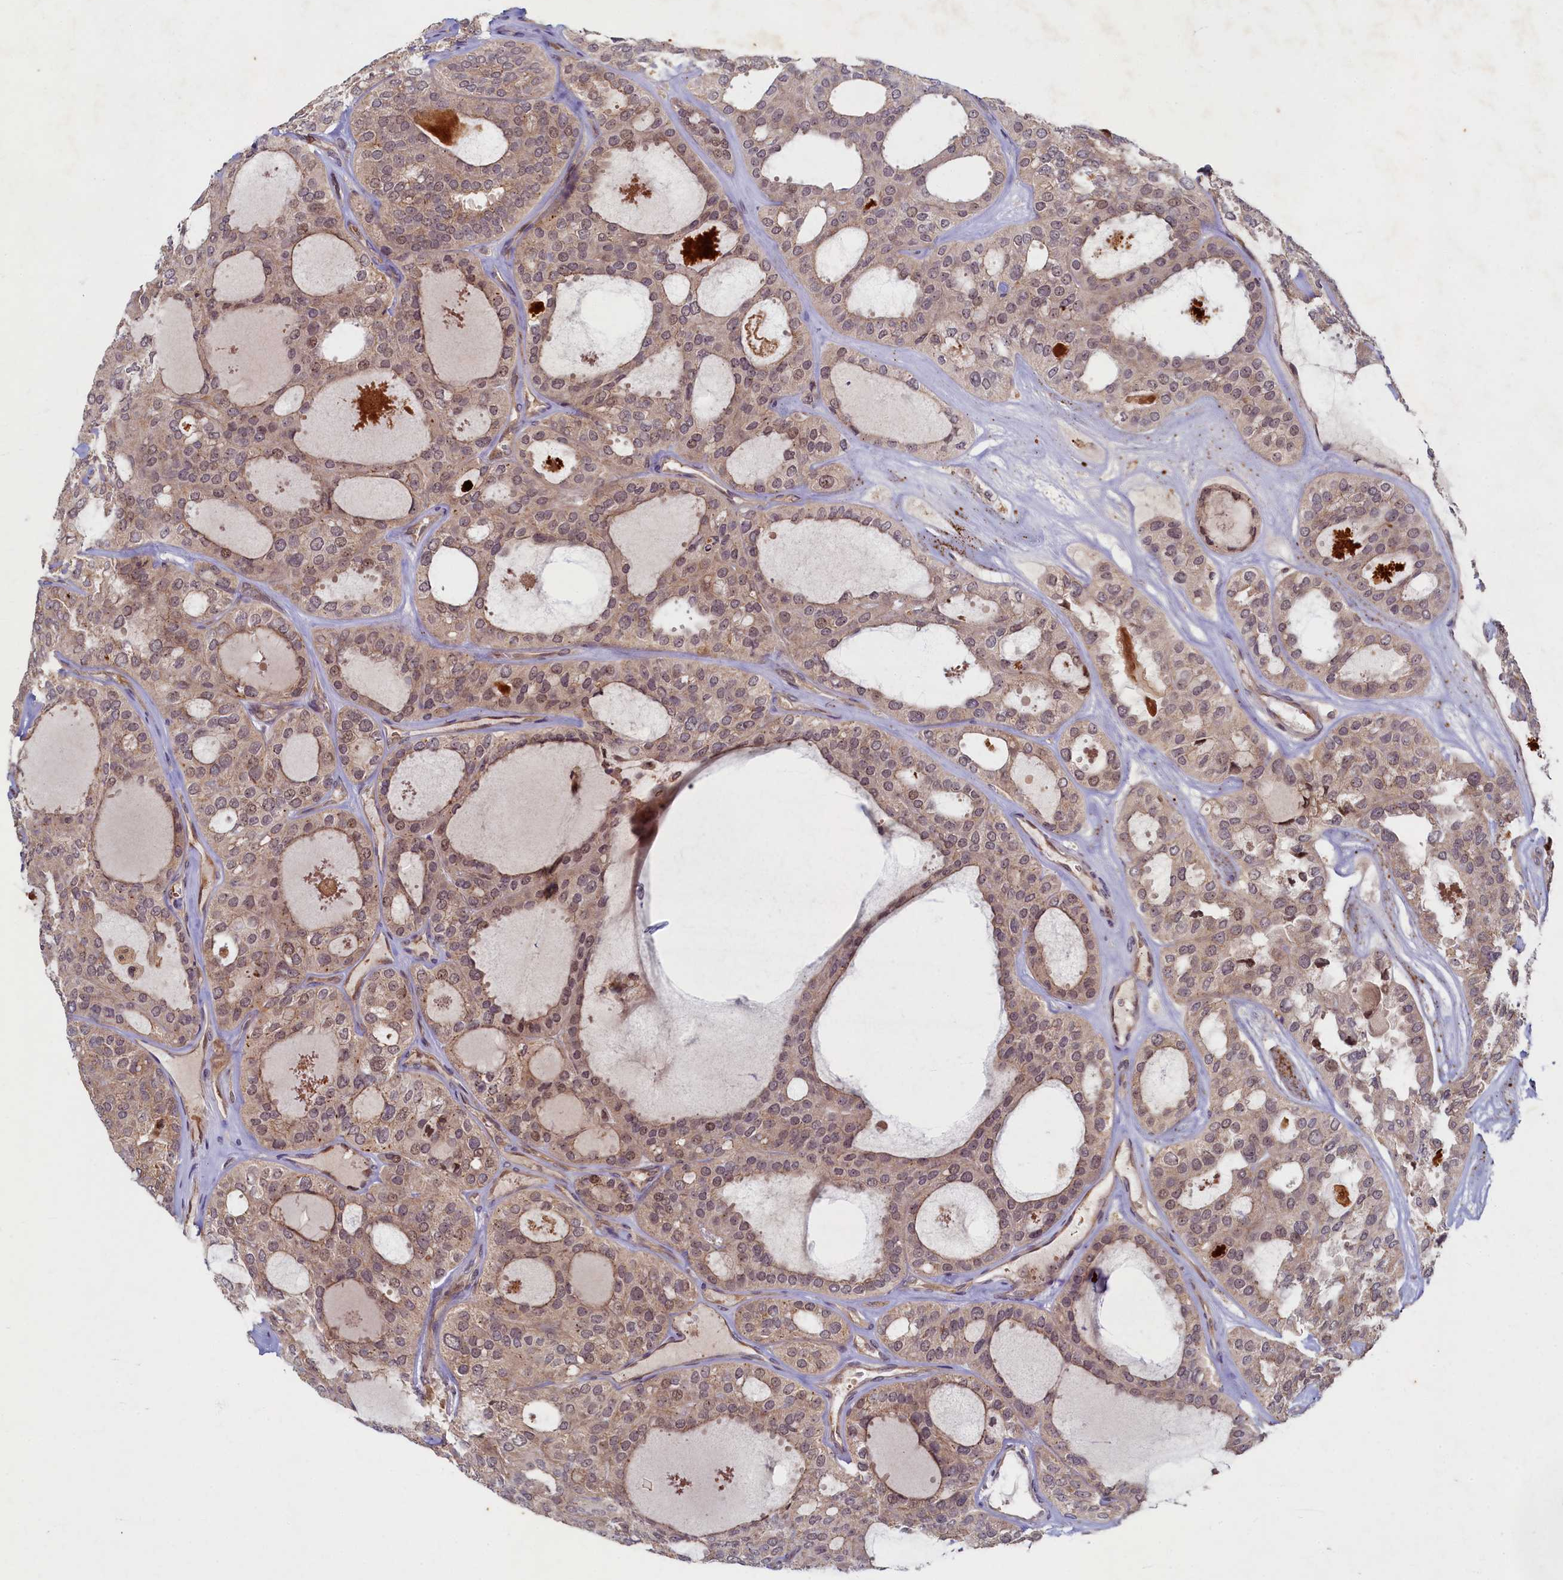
{"staining": {"intensity": "weak", "quantity": ">75%", "location": "cytoplasmic/membranous"}, "tissue": "thyroid cancer", "cell_type": "Tumor cells", "image_type": "cancer", "snomed": [{"axis": "morphology", "description": "Follicular adenoma carcinoma, NOS"}, {"axis": "topography", "description": "Thyroid gland"}], "caption": "A brown stain highlights weak cytoplasmic/membranous staining of a protein in human thyroid follicular adenoma carcinoma tumor cells.", "gene": "CEP20", "patient": {"sex": "male", "age": 75}}